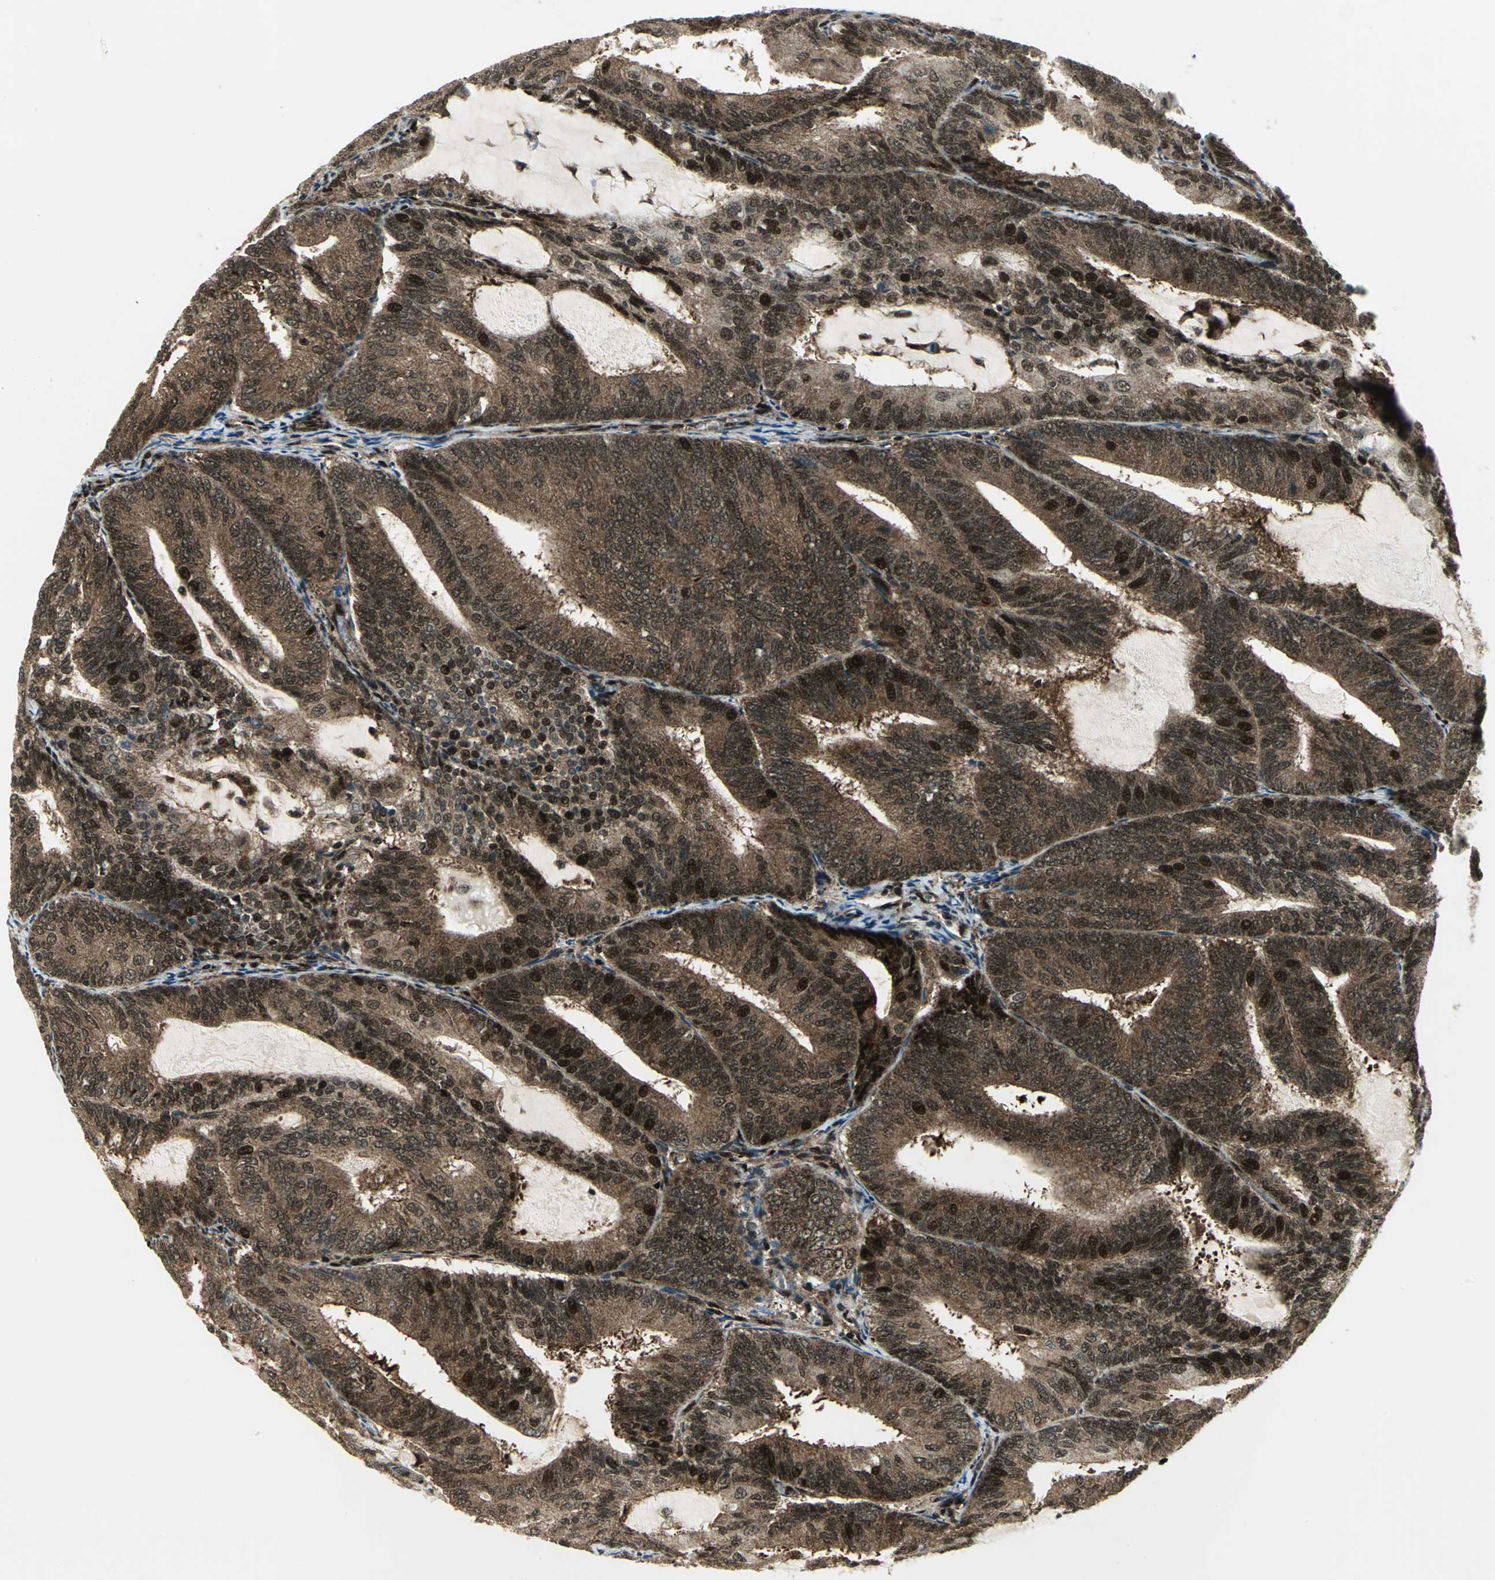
{"staining": {"intensity": "strong", "quantity": ">75%", "location": "cytoplasmic/membranous,nuclear"}, "tissue": "endometrial cancer", "cell_type": "Tumor cells", "image_type": "cancer", "snomed": [{"axis": "morphology", "description": "Adenocarcinoma, NOS"}, {"axis": "topography", "description": "Endometrium"}], "caption": "Brown immunohistochemical staining in endometrial adenocarcinoma exhibits strong cytoplasmic/membranous and nuclear staining in about >75% of tumor cells. The protein of interest is shown in brown color, while the nuclei are stained blue.", "gene": "COPS5", "patient": {"sex": "female", "age": 81}}